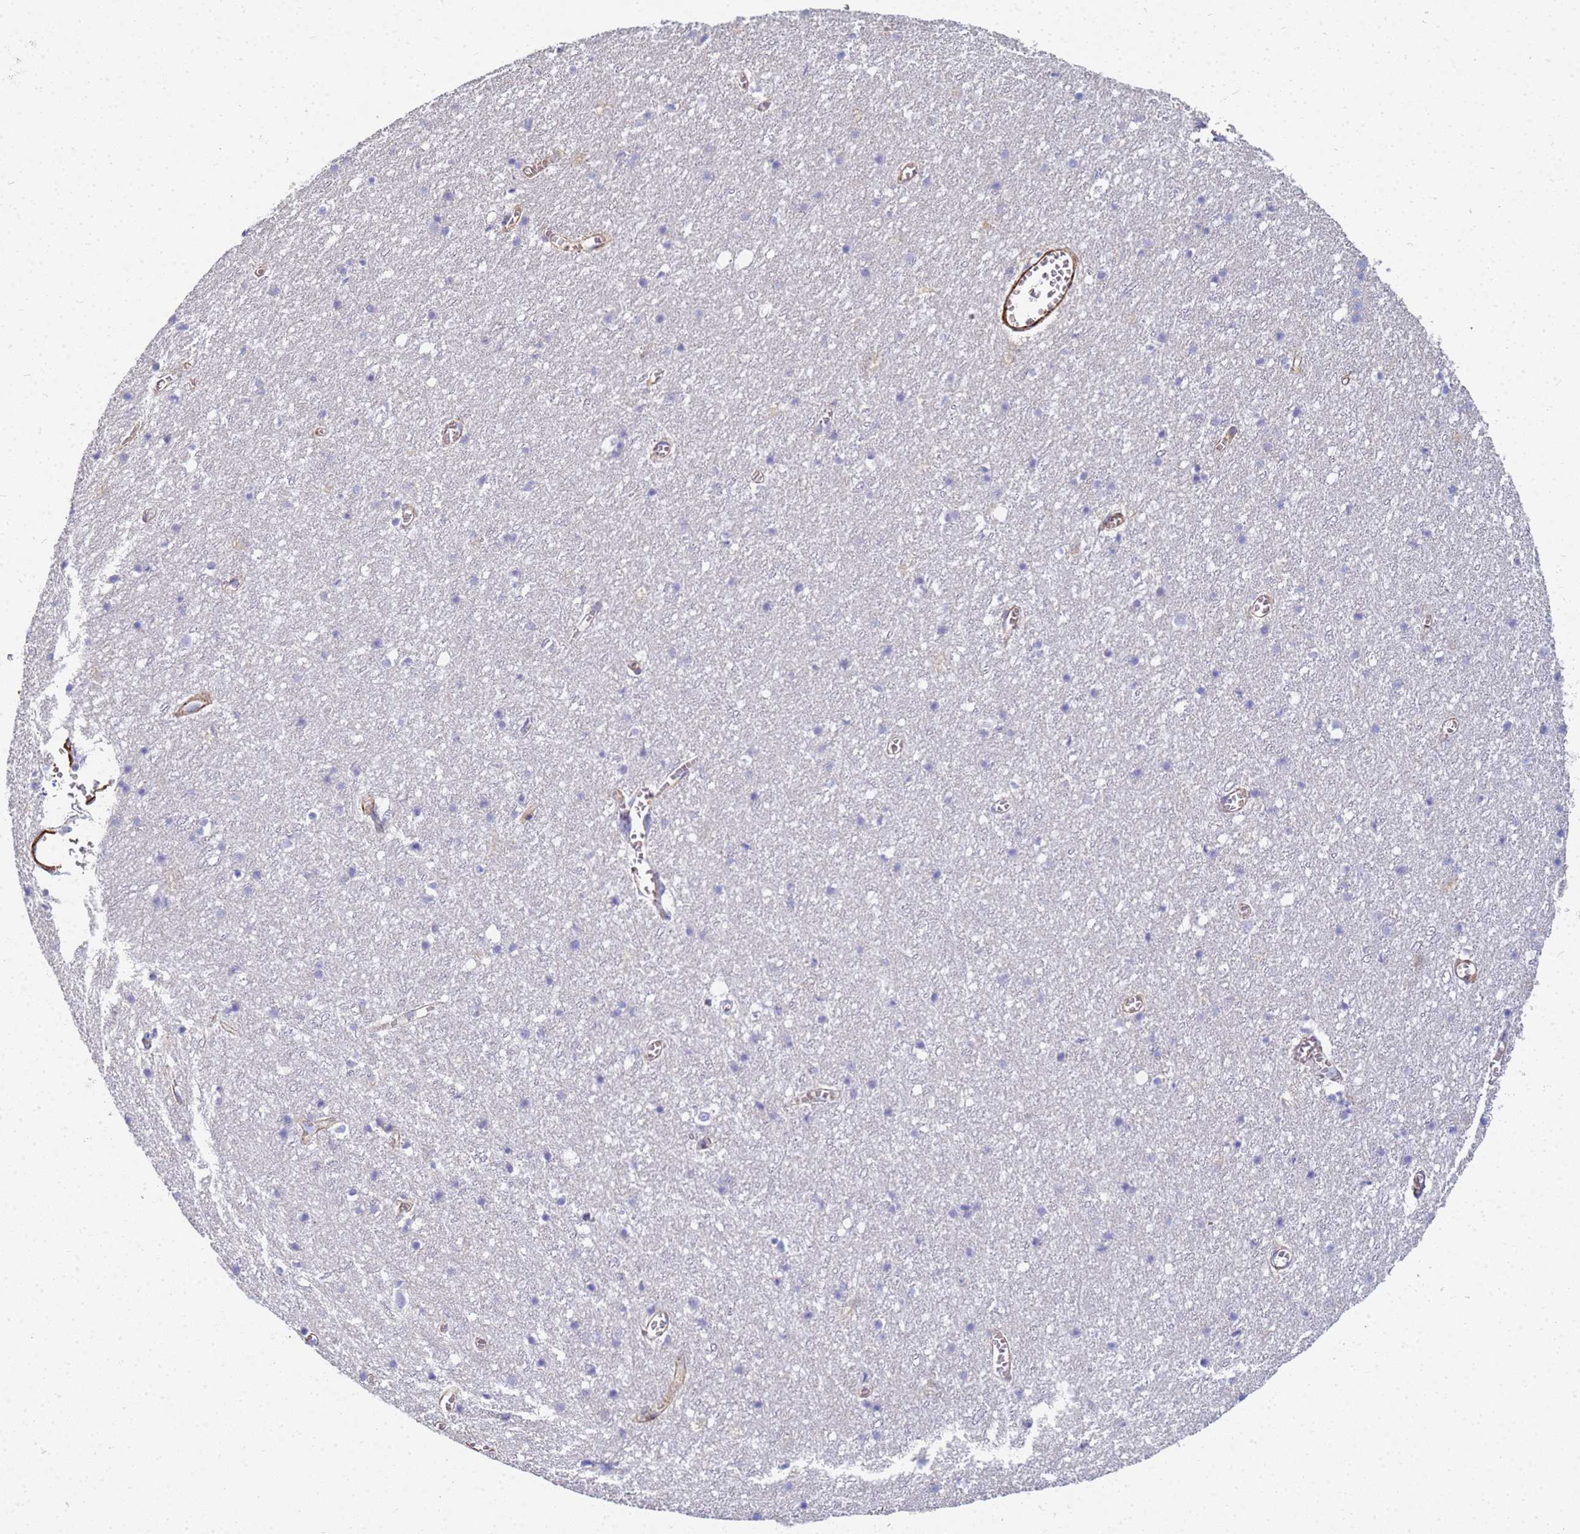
{"staining": {"intensity": "weak", "quantity": ">75%", "location": "cytoplasmic/membranous"}, "tissue": "cerebral cortex", "cell_type": "Endothelial cells", "image_type": "normal", "snomed": [{"axis": "morphology", "description": "Normal tissue, NOS"}, {"axis": "topography", "description": "Cerebral cortex"}], "caption": "DAB (3,3'-diaminobenzidine) immunohistochemical staining of benign cerebral cortex reveals weak cytoplasmic/membranous protein positivity in approximately >75% of endothelial cells.", "gene": "TPM1", "patient": {"sex": "female", "age": 64}}